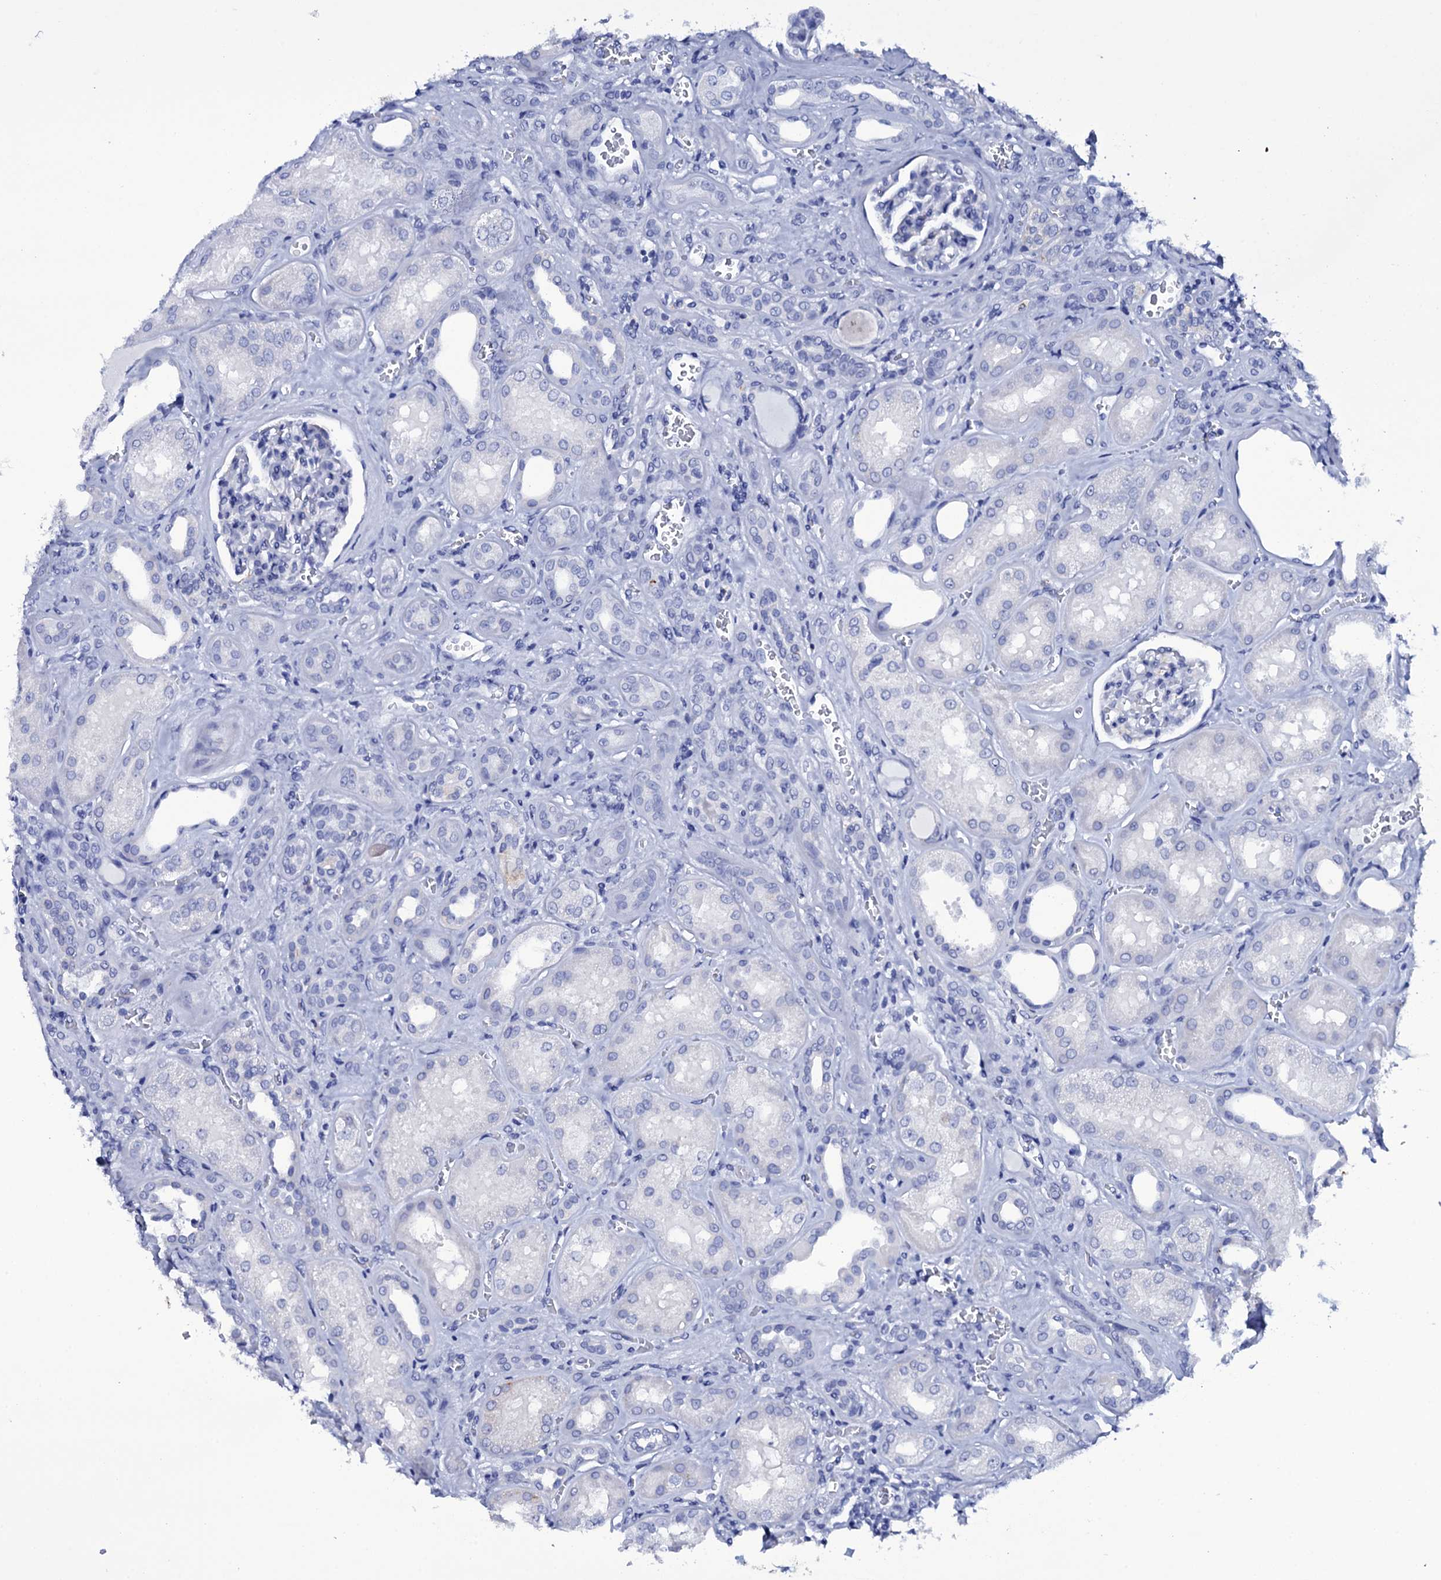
{"staining": {"intensity": "negative", "quantity": "none", "location": "none"}, "tissue": "kidney", "cell_type": "Cells in glomeruli", "image_type": "normal", "snomed": [{"axis": "morphology", "description": "Normal tissue, NOS"}, {"axis": "morphology", "description": "Adenocarcinoma, NOS"}, {"axis": "topography", "description": "Kidney"}], "caption": "Immunohistochemistry histopathology image of normal human kidney stained for a protein (brown), which exhibits no expression in cells in glomeruli.", "gene": "ITPRID2", "patient": {"sex": "female", "age": 68}}